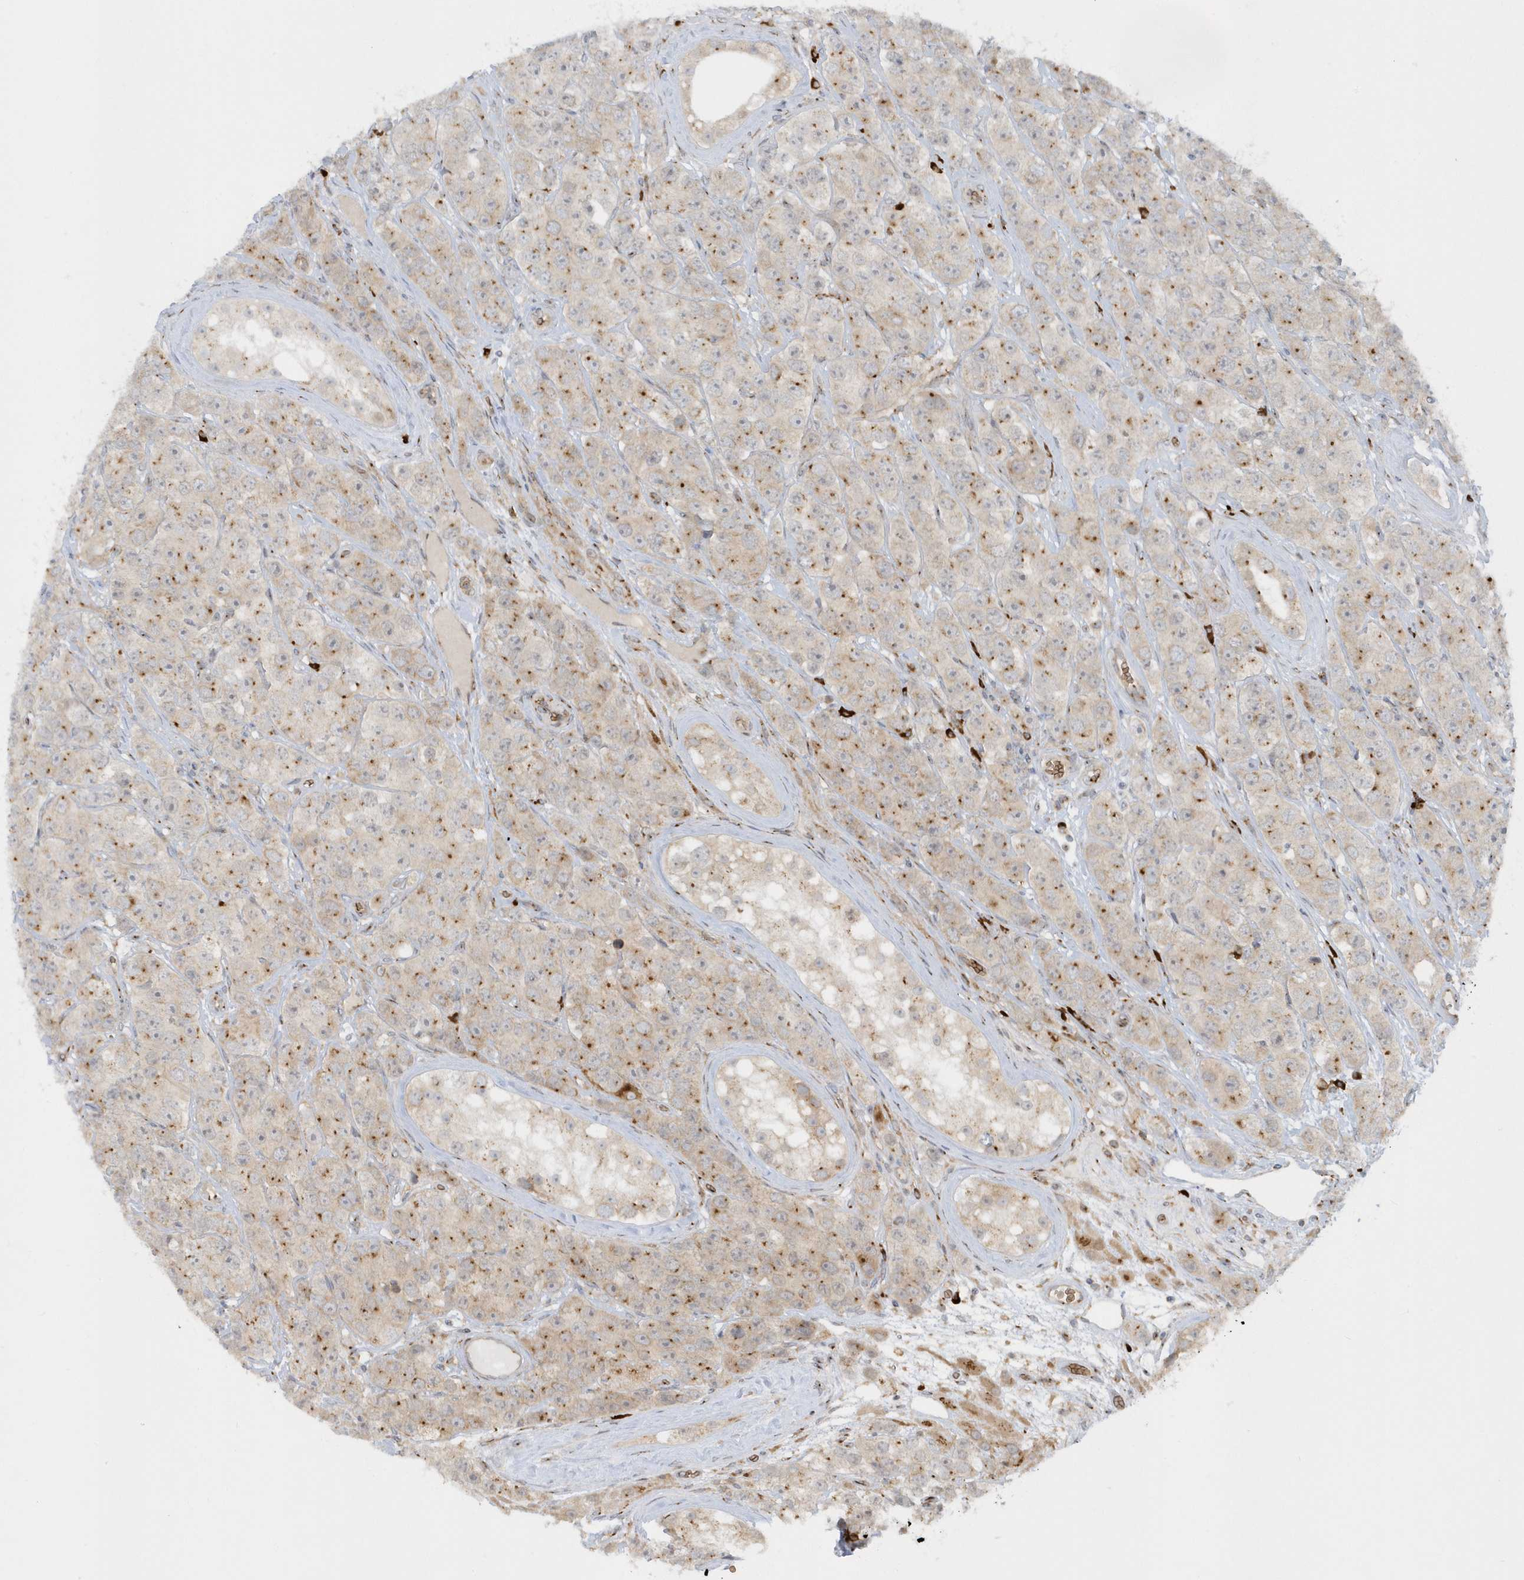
{"staining": {"intensity": "moderate", "quantity": ">75%", "location": "cytoplasmic/membranous"}, "tissue": "testis cancer", "cell_type": "Tumor cells", "image_type": "cancer", "snomed": [{"axis": "morphology", "description": "Seminoma, NOS"}, {"axis": "topography", "description": "Testis"}], "caption": "Testis seminoma stained for a protein displays moderate cytoplasmic/membranous positivity in tumor cells. The protein of interest is shown in brown color, while the nuclei are stained blue.", "gene": "RPP40", "patient": {"sex": "male", "age": 28}}